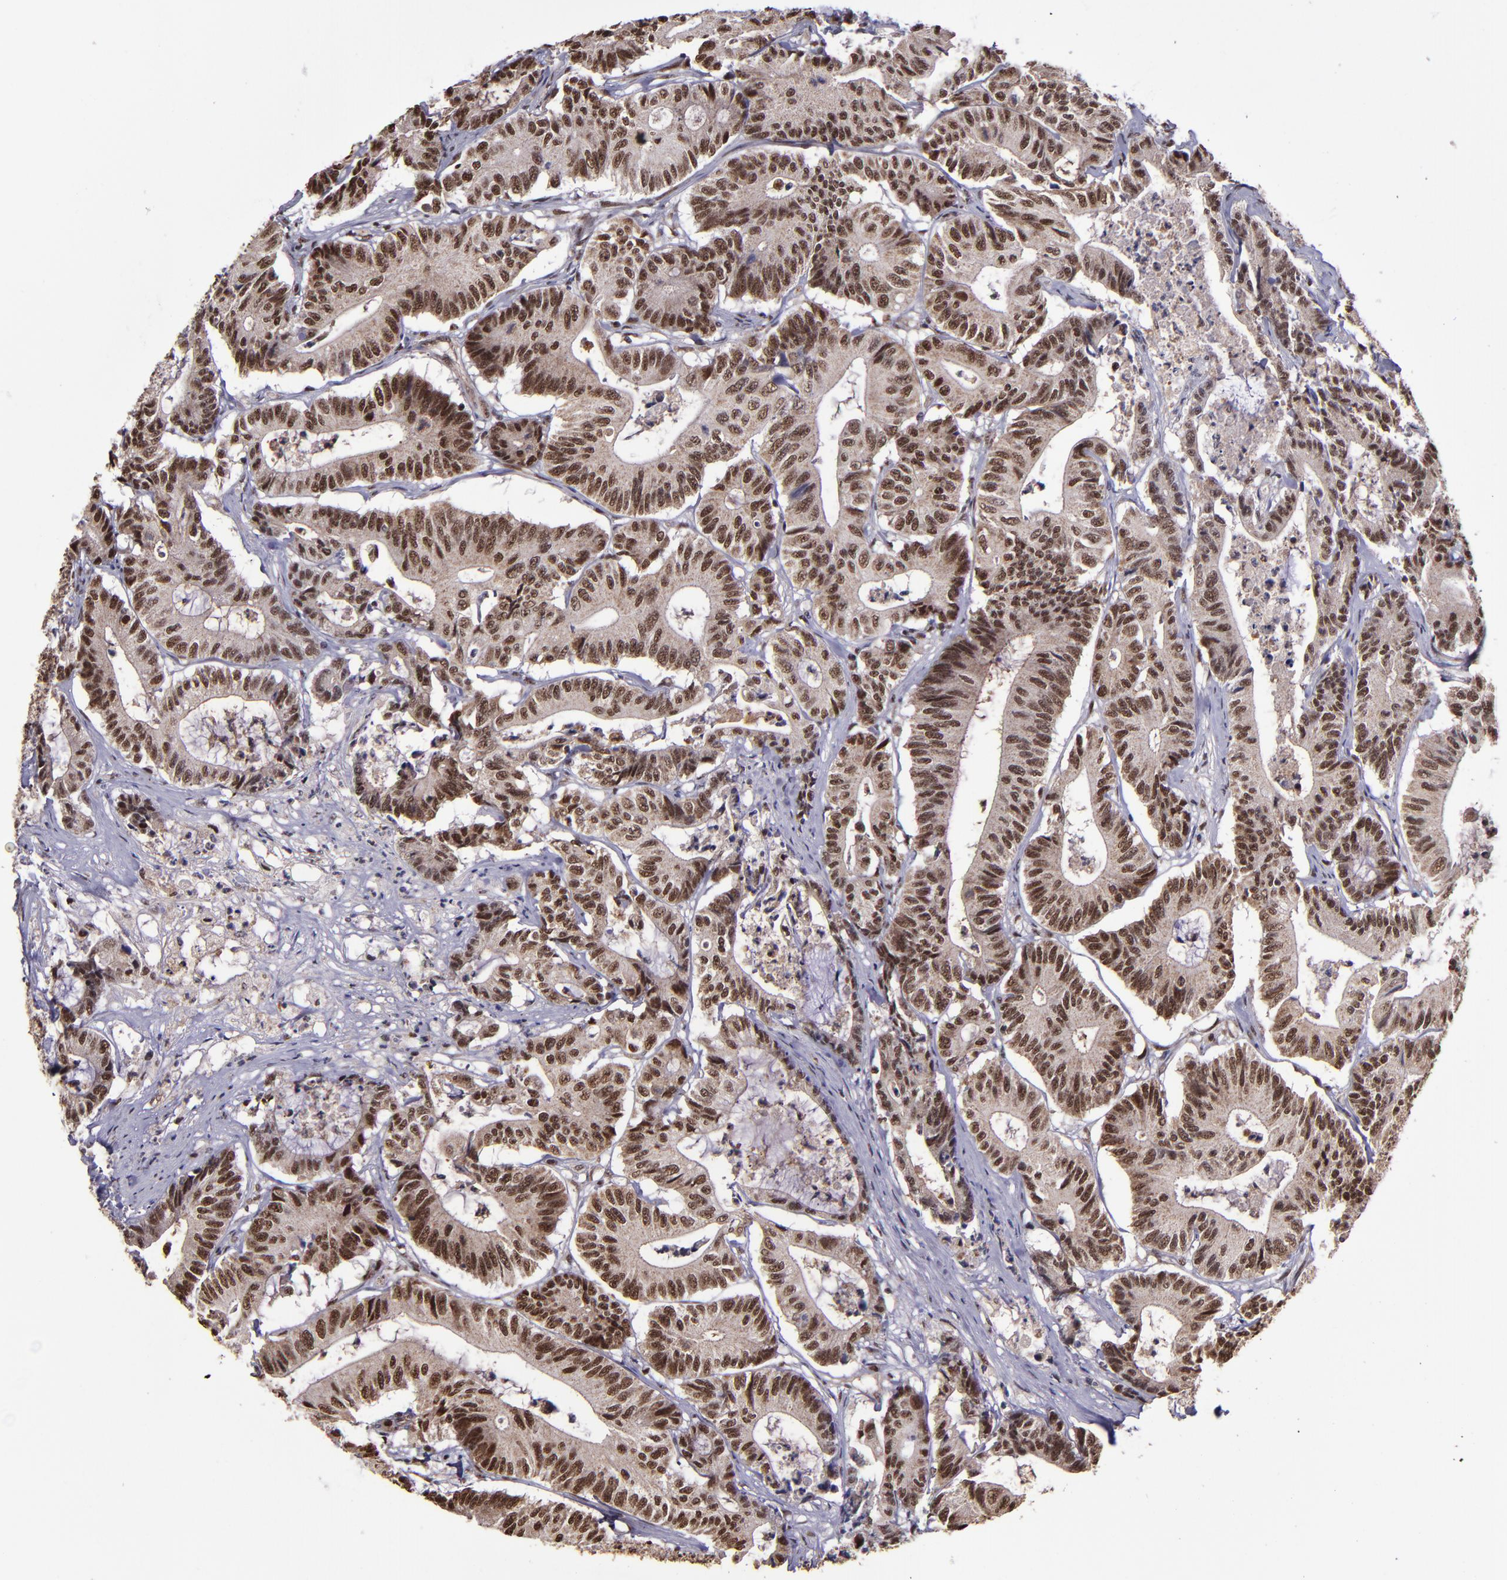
{"staining": {"intensity": "moderate", "quantity": ">75%", "location": "cytoplasmic/membranous,nuclear"}, "tissue": "colorectal cancer", "cell_type": "Tumor cells", "image_type": "cancer", "snomed": [{"axis": "morphology", "description": "Adenocarcinoma, NOS"}, {"axis": "topography", "description": "Colon"}], "caption": "Colorectal cancer stained with a protein marker exhibits moderate staining in tumor cells.", "gene": "CECR2", "patient": {"sex": "female", "age": 84}}